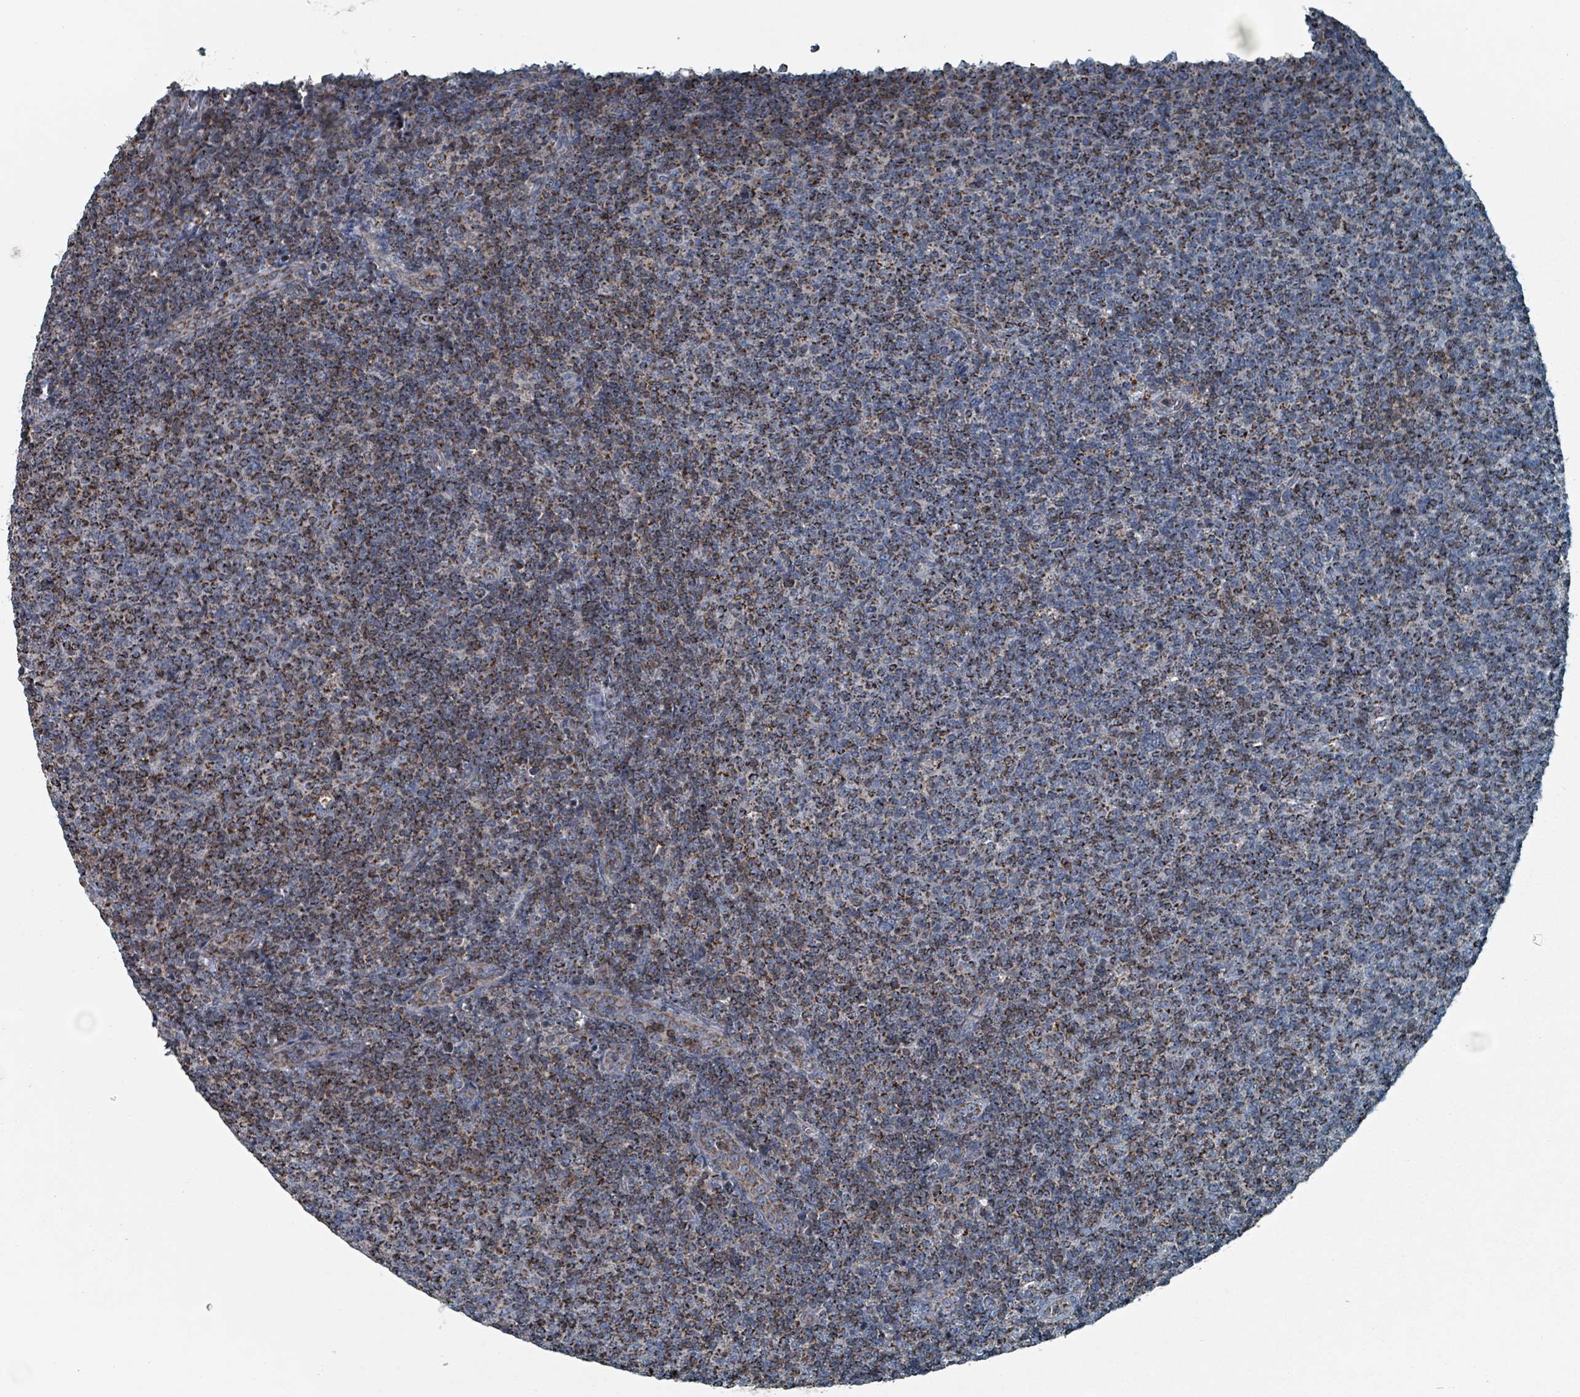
{"staining": {"intensity": "moderate", "quantity": "25%-75%", "location": "cytoplasmic/membranous"}, "tissue": "lymphoma", "cell_type": "Tumor cells", "image_type": "cancer", "snomed": [{"axis": "morphology", "description": "Malignant lymphoma, non-Hodgkin's type, Low grade"}, {"axis": "topography", "description": "Lymph node"}], "caption": "This is a histology image of immunohistochemistry (IHC) staining of lymphoma, which shows moderate staining in the cytoplasmic/membranous of tumor cells.", "gene": "ABHD18", "patient": {"sex": "male", "age": 66}}